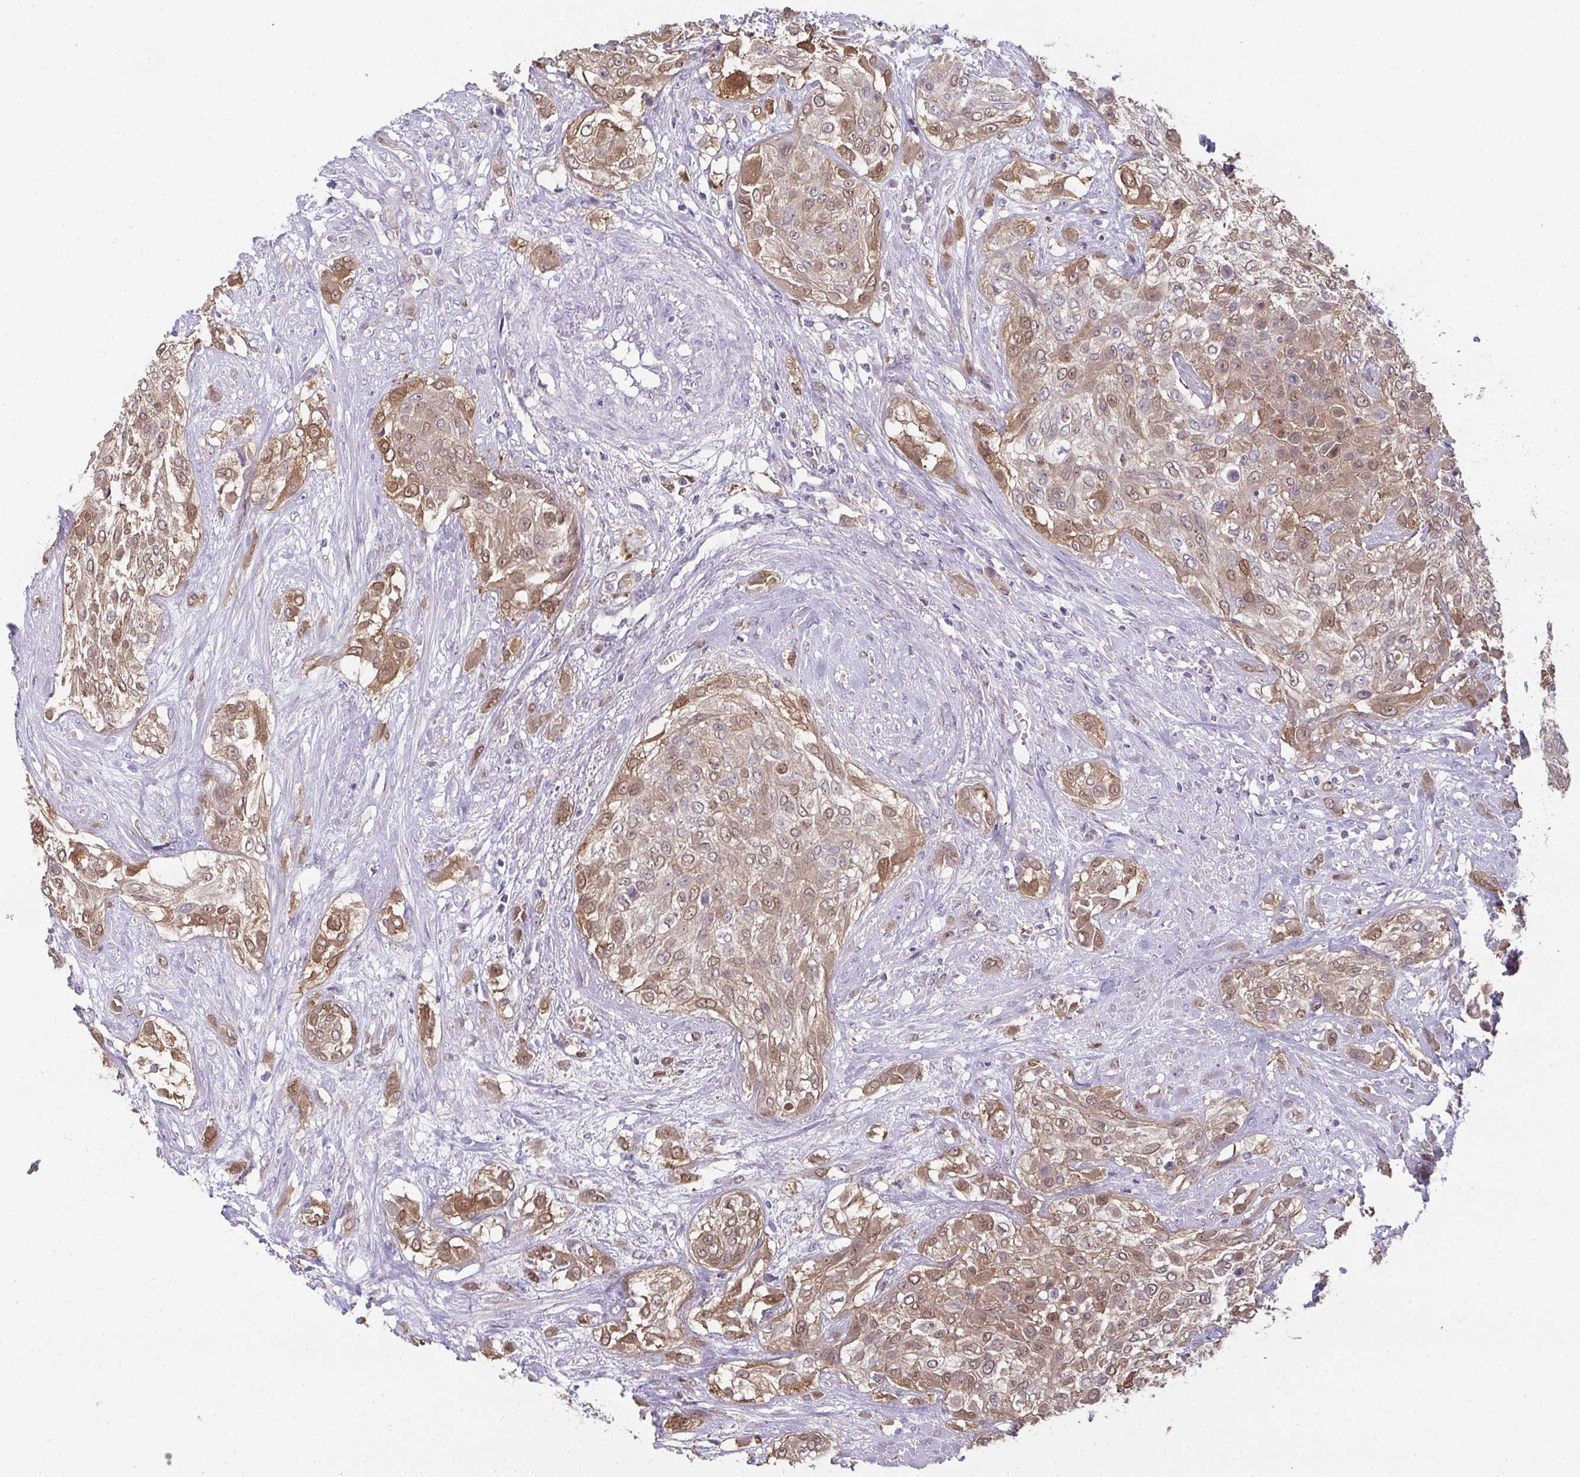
{"staining": {"intensity": "moderate", "quantity": ">75%", "location": "cytoplasmic/membranous,nuclear"}, "tissue": "urothelial cancer", "cell_type": "Tumor cells", "image_type": "cancer", "snomed": [{"axis": "morphology", "description": "Urothelial carcinoma, High grade"}, {"axis": "topography", "description": "Urinary bladder"}], "caption": "DAB immunohistochemical staining of human urothelial cancer demonstrates moderate cytoplasmic/membranous and nuclear protein expression in approximately >75% of tumor cells.", "gene": "RBP1", "patient": {"sex": "male", "age": 57}}